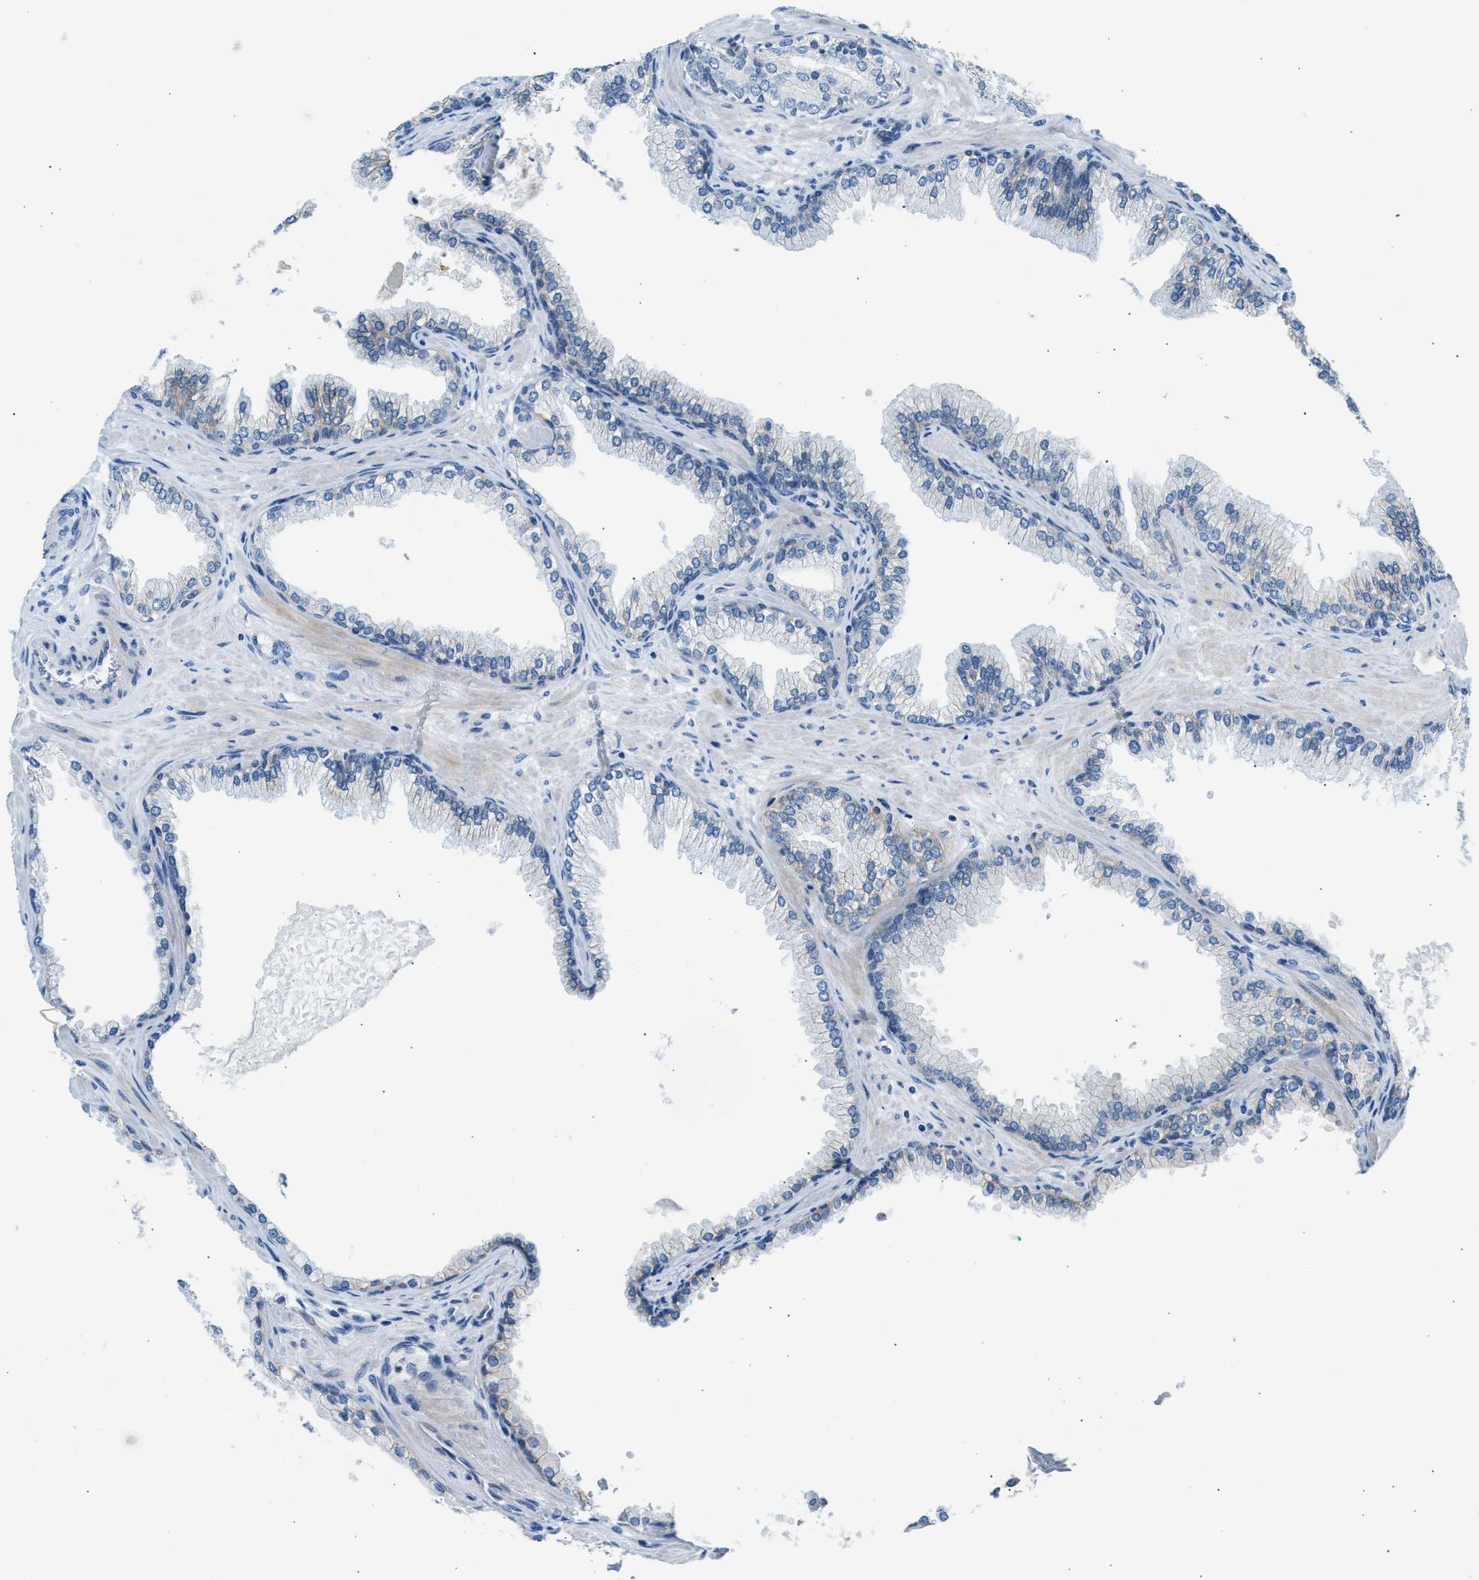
{"staining": {"intensity": "negative", "quantity": "none", "location": "none"}, "tissue": "prostate cancer", "cell_type": "Tumor cells", "image_type": "cancer", "snomed": [{"axis": "morphology", "description": "Adenocarcinoma, High grade"}, {"axis": "topography", "description": "Prostate"}], "caption": "Immunohistochemistry (IHC) of adenocarcinoma (high-grade) (prostate) shows no expression in tumor cells.", "gene": "ERBB2", "patient": {"sex": "male", "age": 71}}